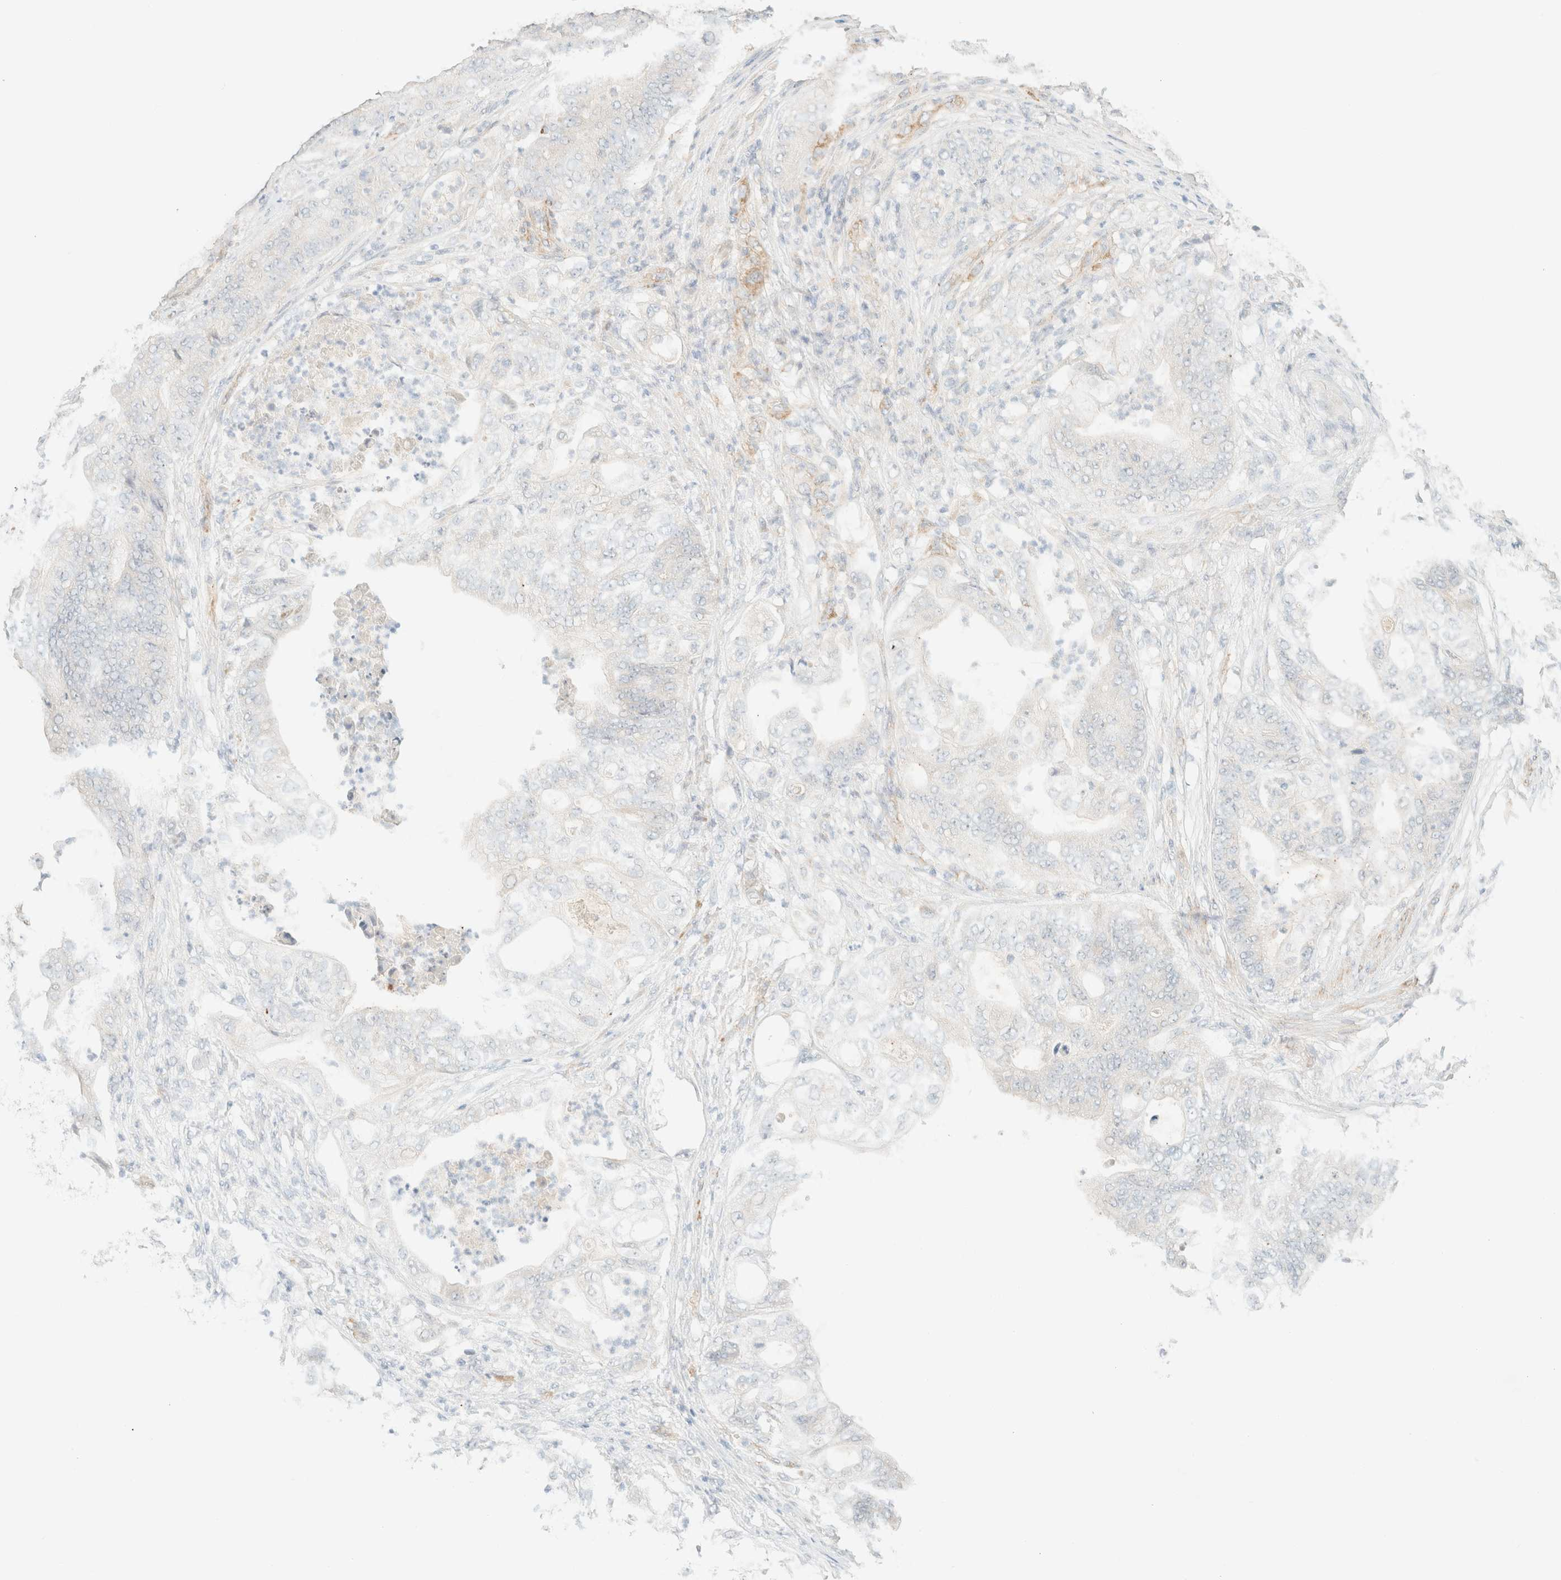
{"staining": {"intensity": "negative", "quantity": "none", "location": "none"}, "tissue": "stomach cancer", "cell_type": "Tumor cells", "image_type": "cancer", "snomed": [{"axis": "morphology", "description": "Adenocarcinoma, NOS"}, {"axis": "topography", "description": "Stomach"}], "caption": "Immunohistochemistry (IHC) of stomach cancer (adenocarcinoma) displays no positivity in tumor cells.", "gene": "SPARCL1", "patient": {"sex": "female", "age": 73}}